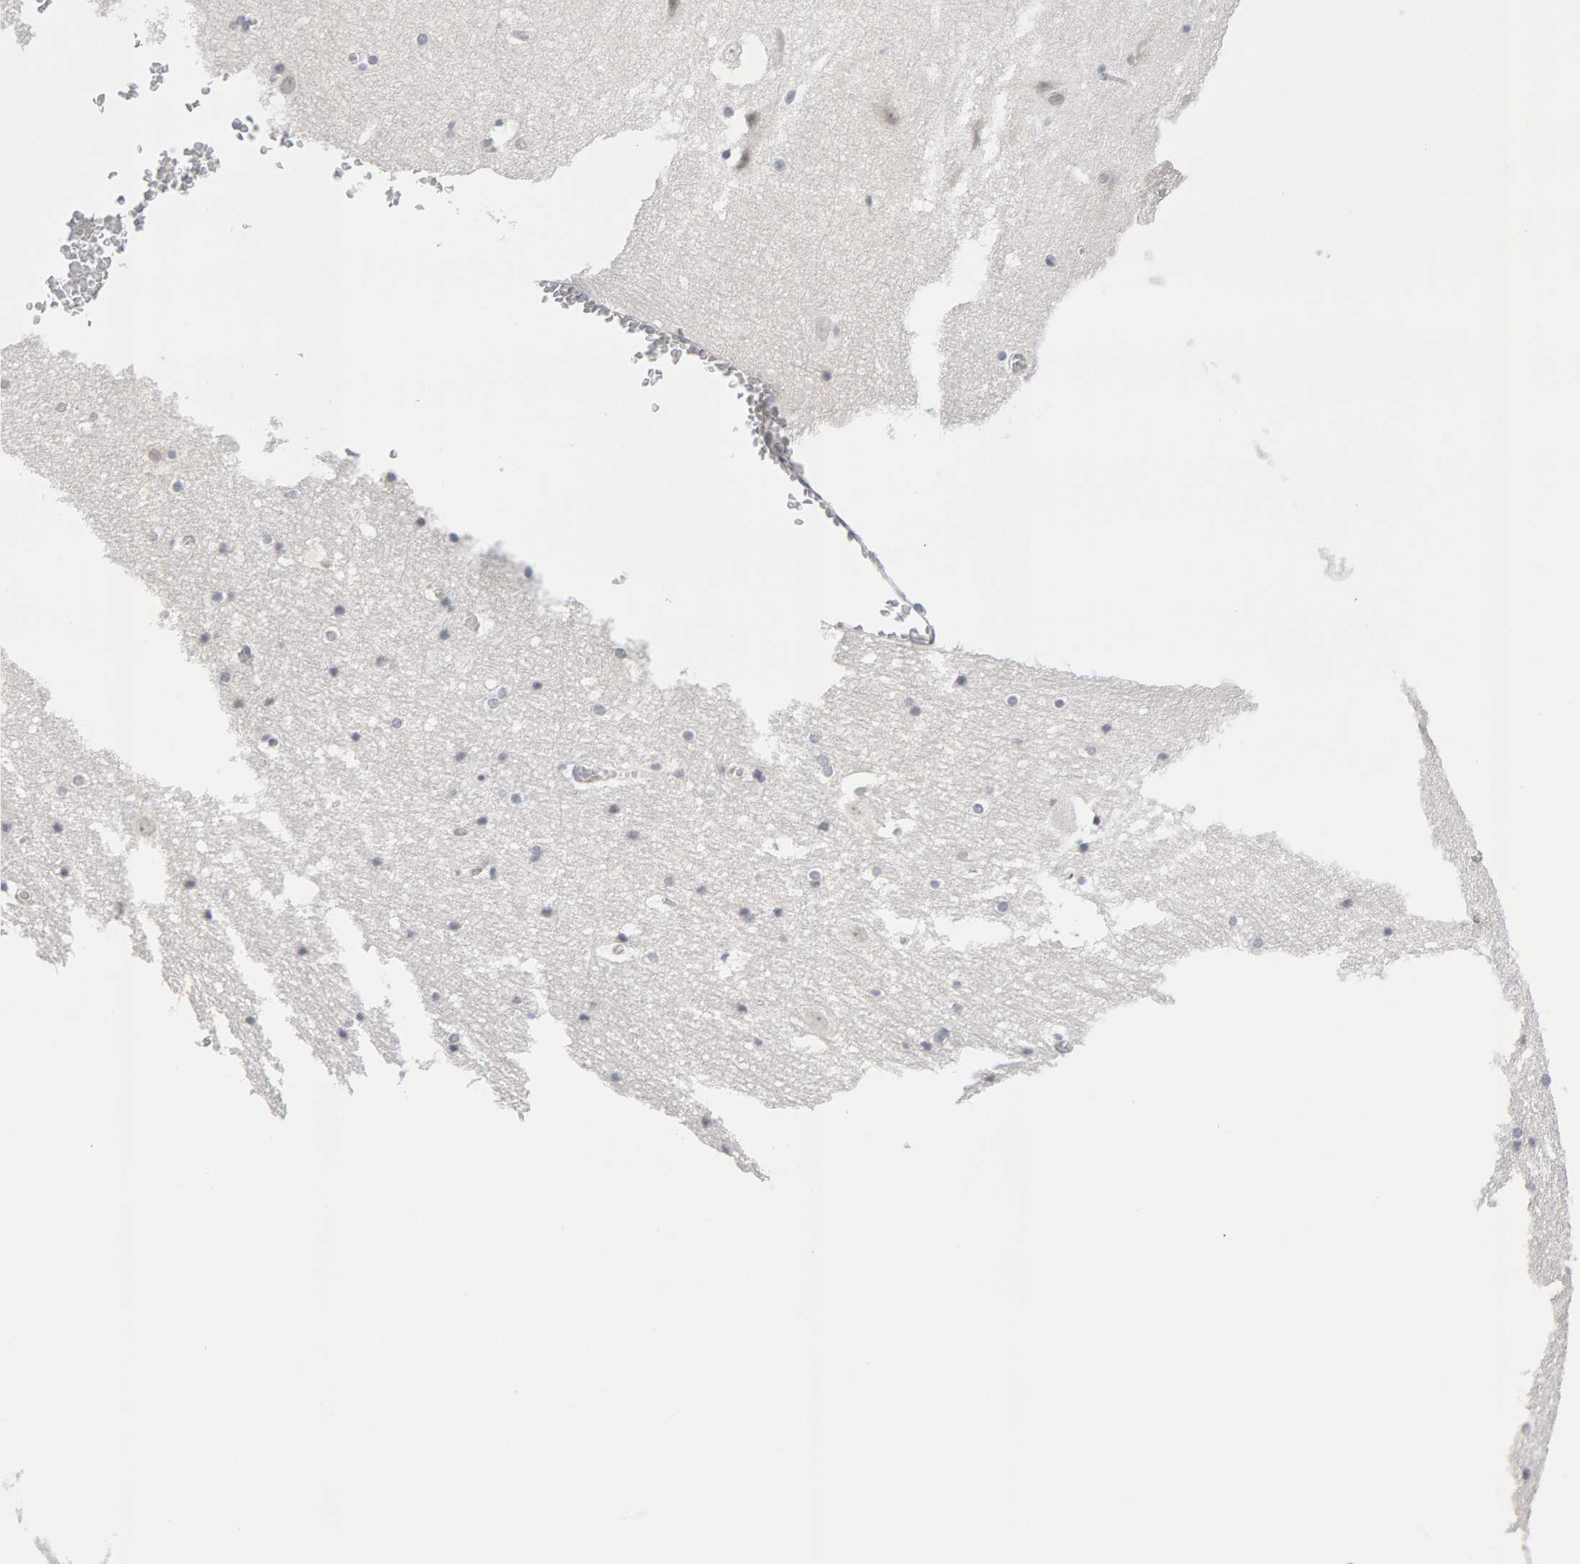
{"staining": {"intensity": "weak", "quantity": "<25%", "location": "nuclear"}, "tissue": "hippocampus", "cell_type": "Glial cells", "image_type": "normal", "snomed": [{"axis": "morphology", "description": "Normal tissue, NOS"}, {"axis": "topography", "description": "Hippocampus"}], "caption": "IHC of normal human hippocampus reveals no positivity in glial cells. (DAB immunohistochemistry (IHC), high magnification).", "gene": "HNF4A", "patient": {"sex": "male", "age": 45}}